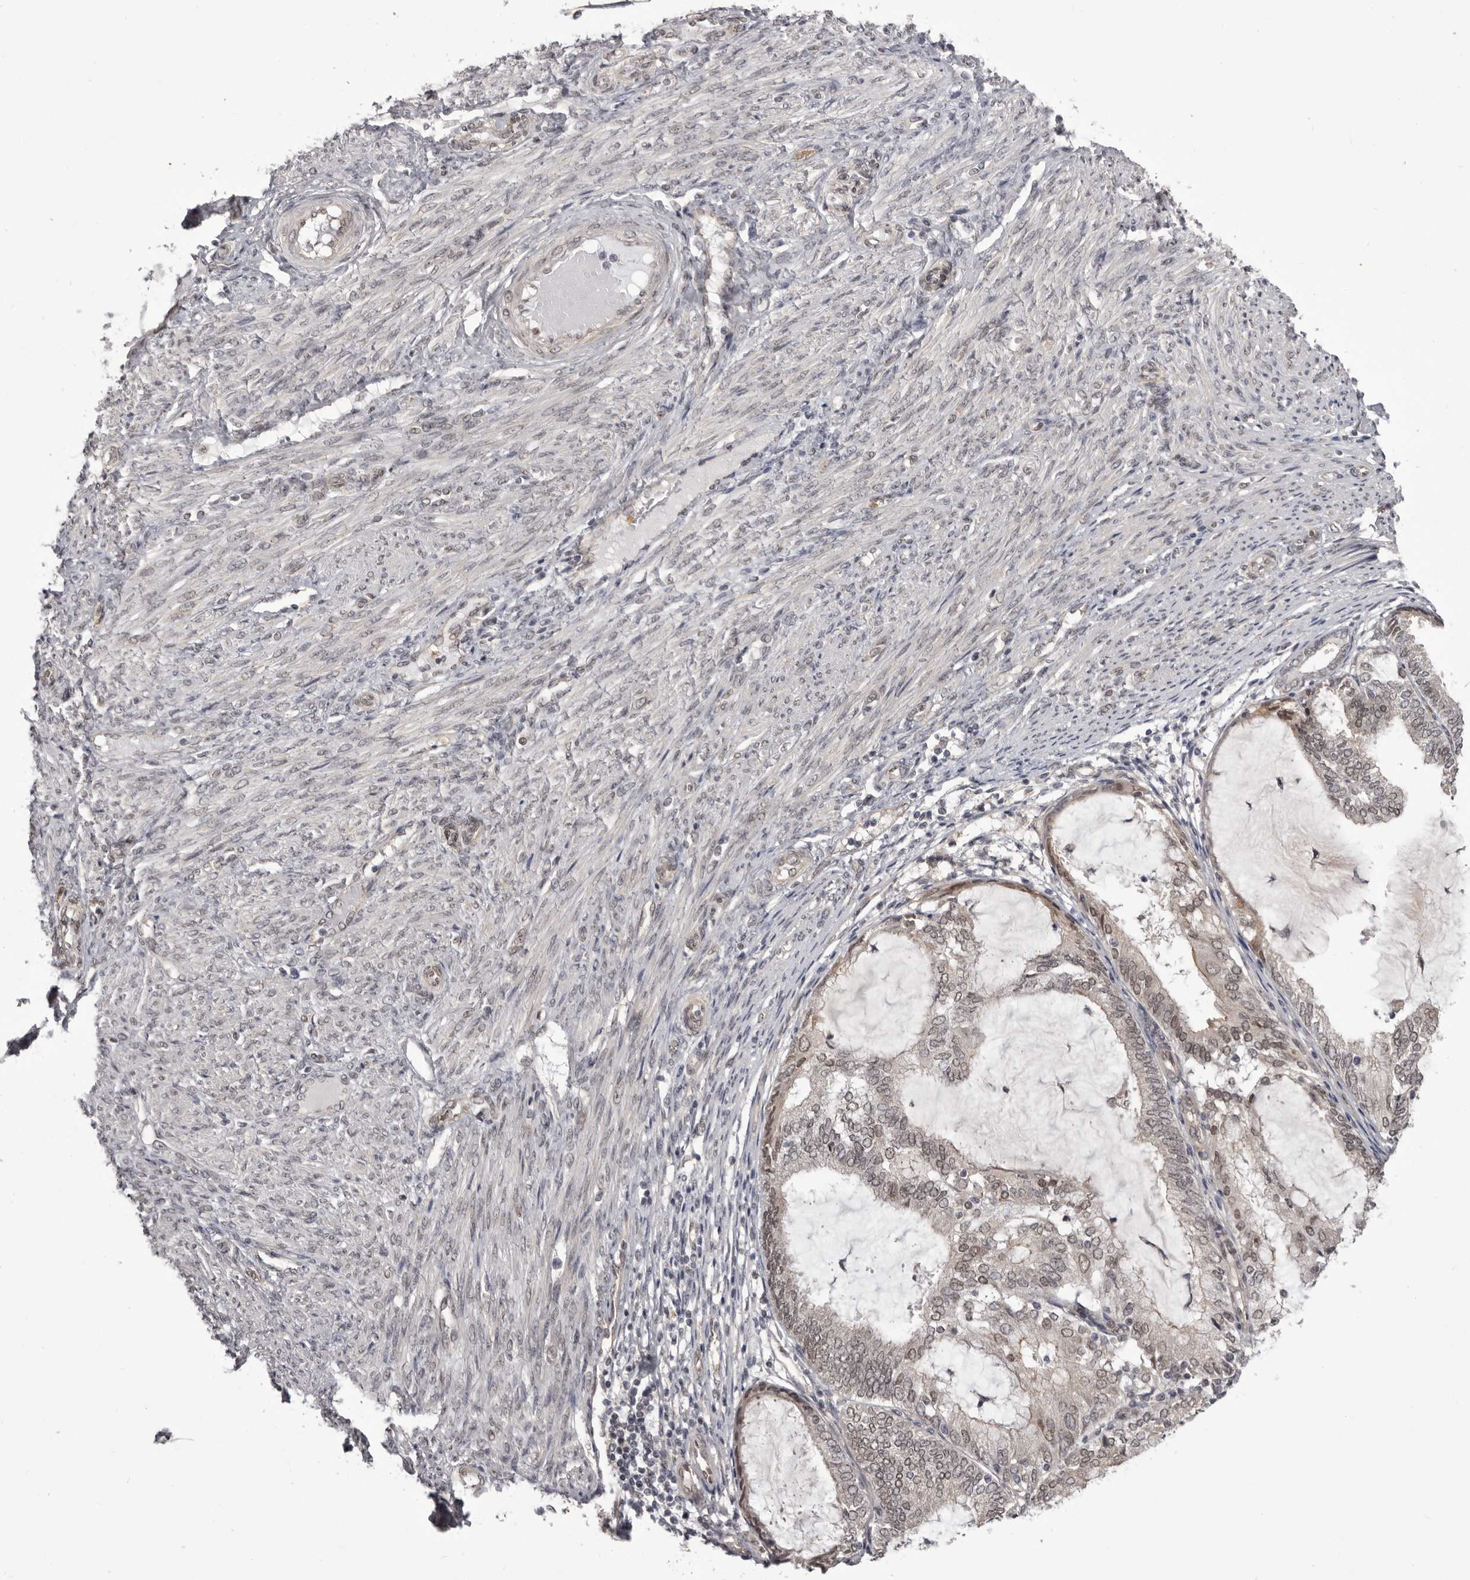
{"staining": {"intensity": "weak", "quantity": "<25%", "location": "cytoplasmic/membranous,nuclear"}, "tissue": "endometrial cancer", "cell_type": "Tumor cells", "image_type": "cancer", "snomed": [{"axis": "morphology", "description": "Adenocarcinoma, NOS"}, {"axis": "topography", "description": "Endometrium"}], "caption": "Tumor cells are negative for brown protein staining in endometrial cancer (adenocarcinoma).", "gene": "RNF2", "patient": {"sex": "female", "age": 81}}